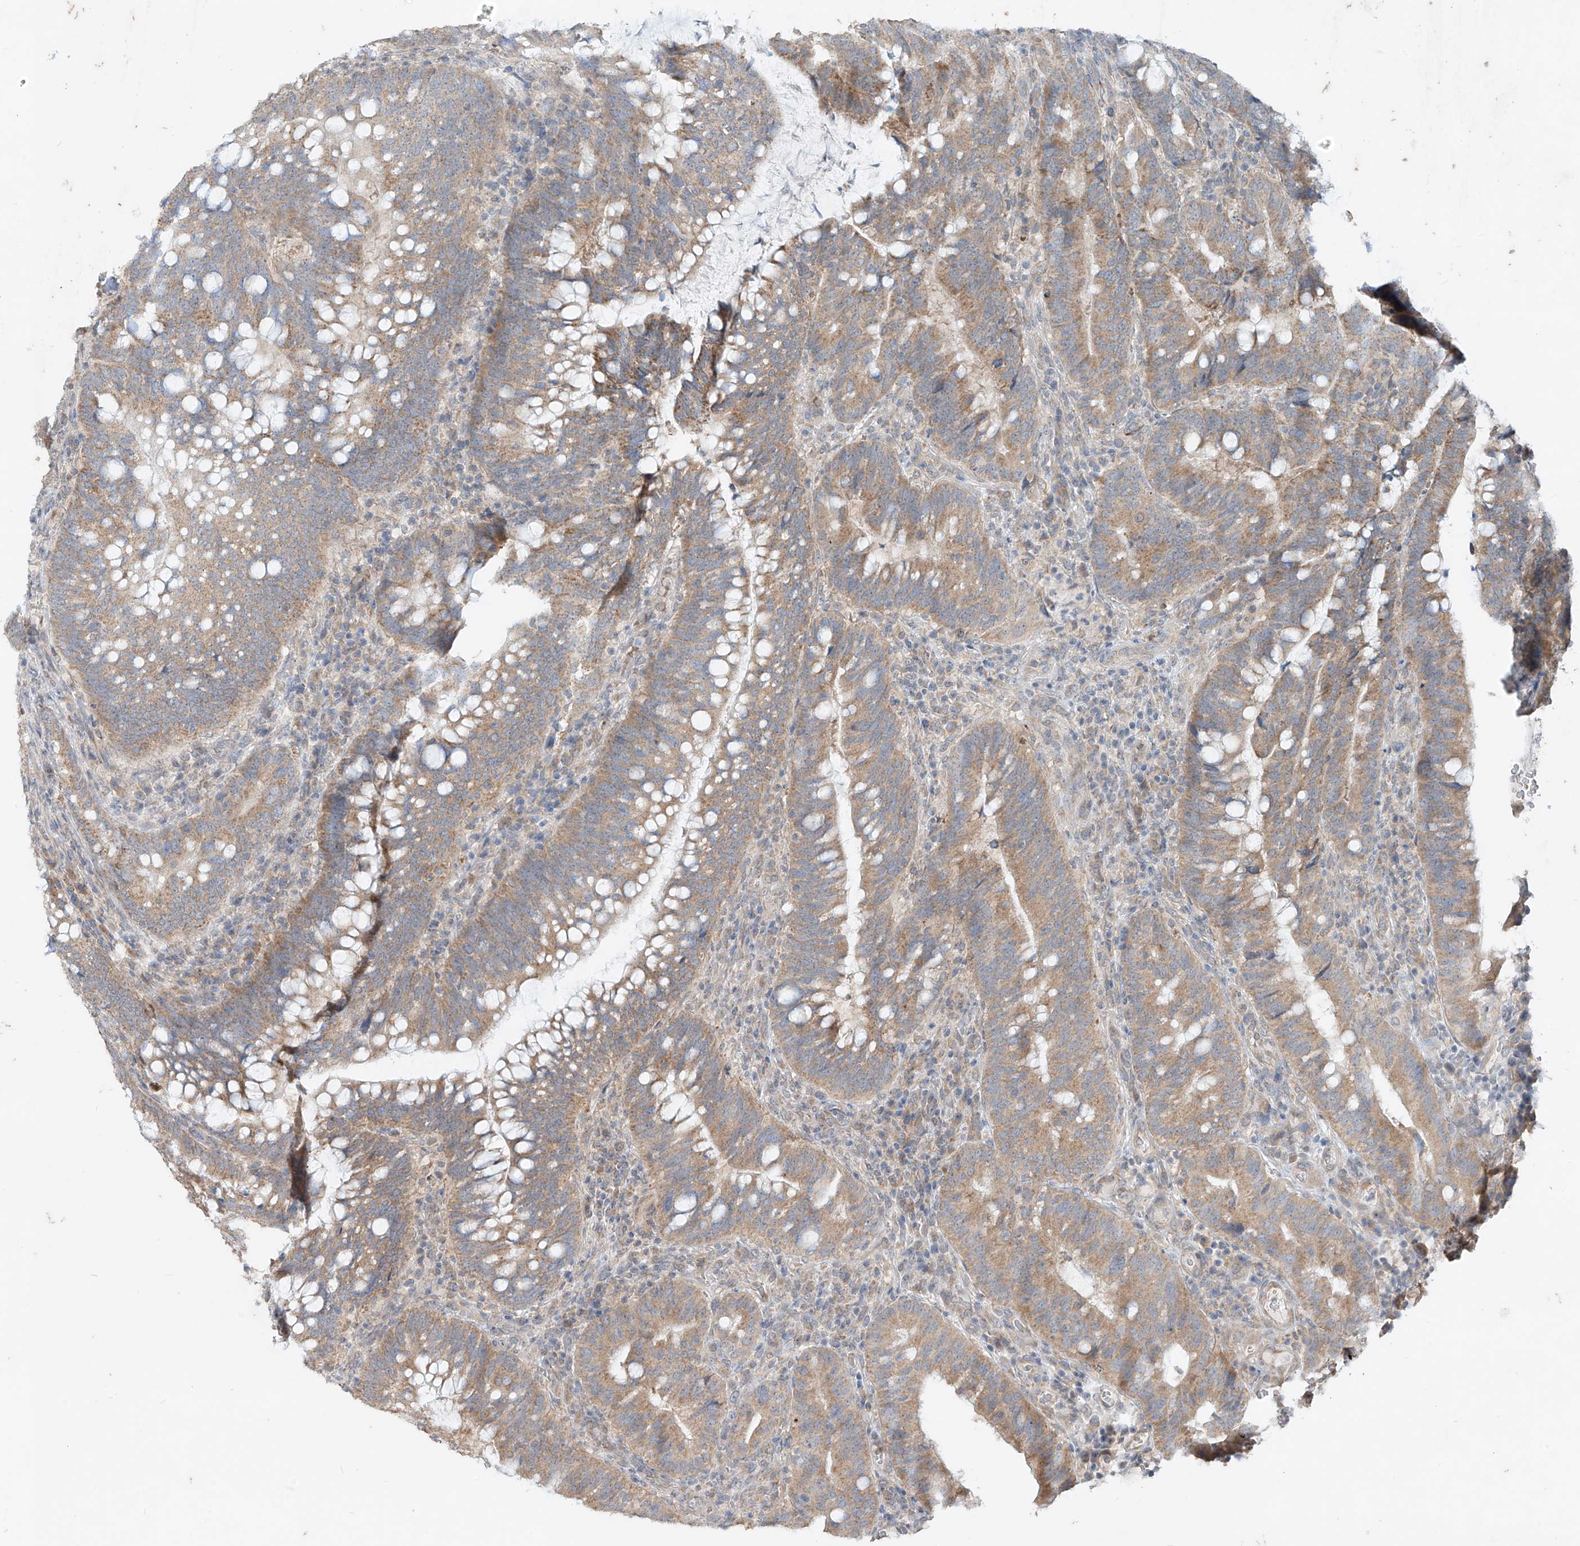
{"staining": {"intensity": "moderate", "quantity": ">75%", "location": "cytoplasmic/membranous"}, "tissue": "colorectal cancer", "cell_type": "Tumor cells", "image_type": "cancer", "snomed": [{"axis": "morphology", "description": "Adenocarcinoma, NOS"}, {"axis": "topography", "description": "Colon"}], "caption": "An image showing moderate cytoplasmic/membranous expression in about >75% of tumor cells in colorectal cancer (adenocarcinoma), as visualized by brown immunohistochemical staining.", "gene": "MTUS2", "patient": {"sex": "female", "age": 66}}